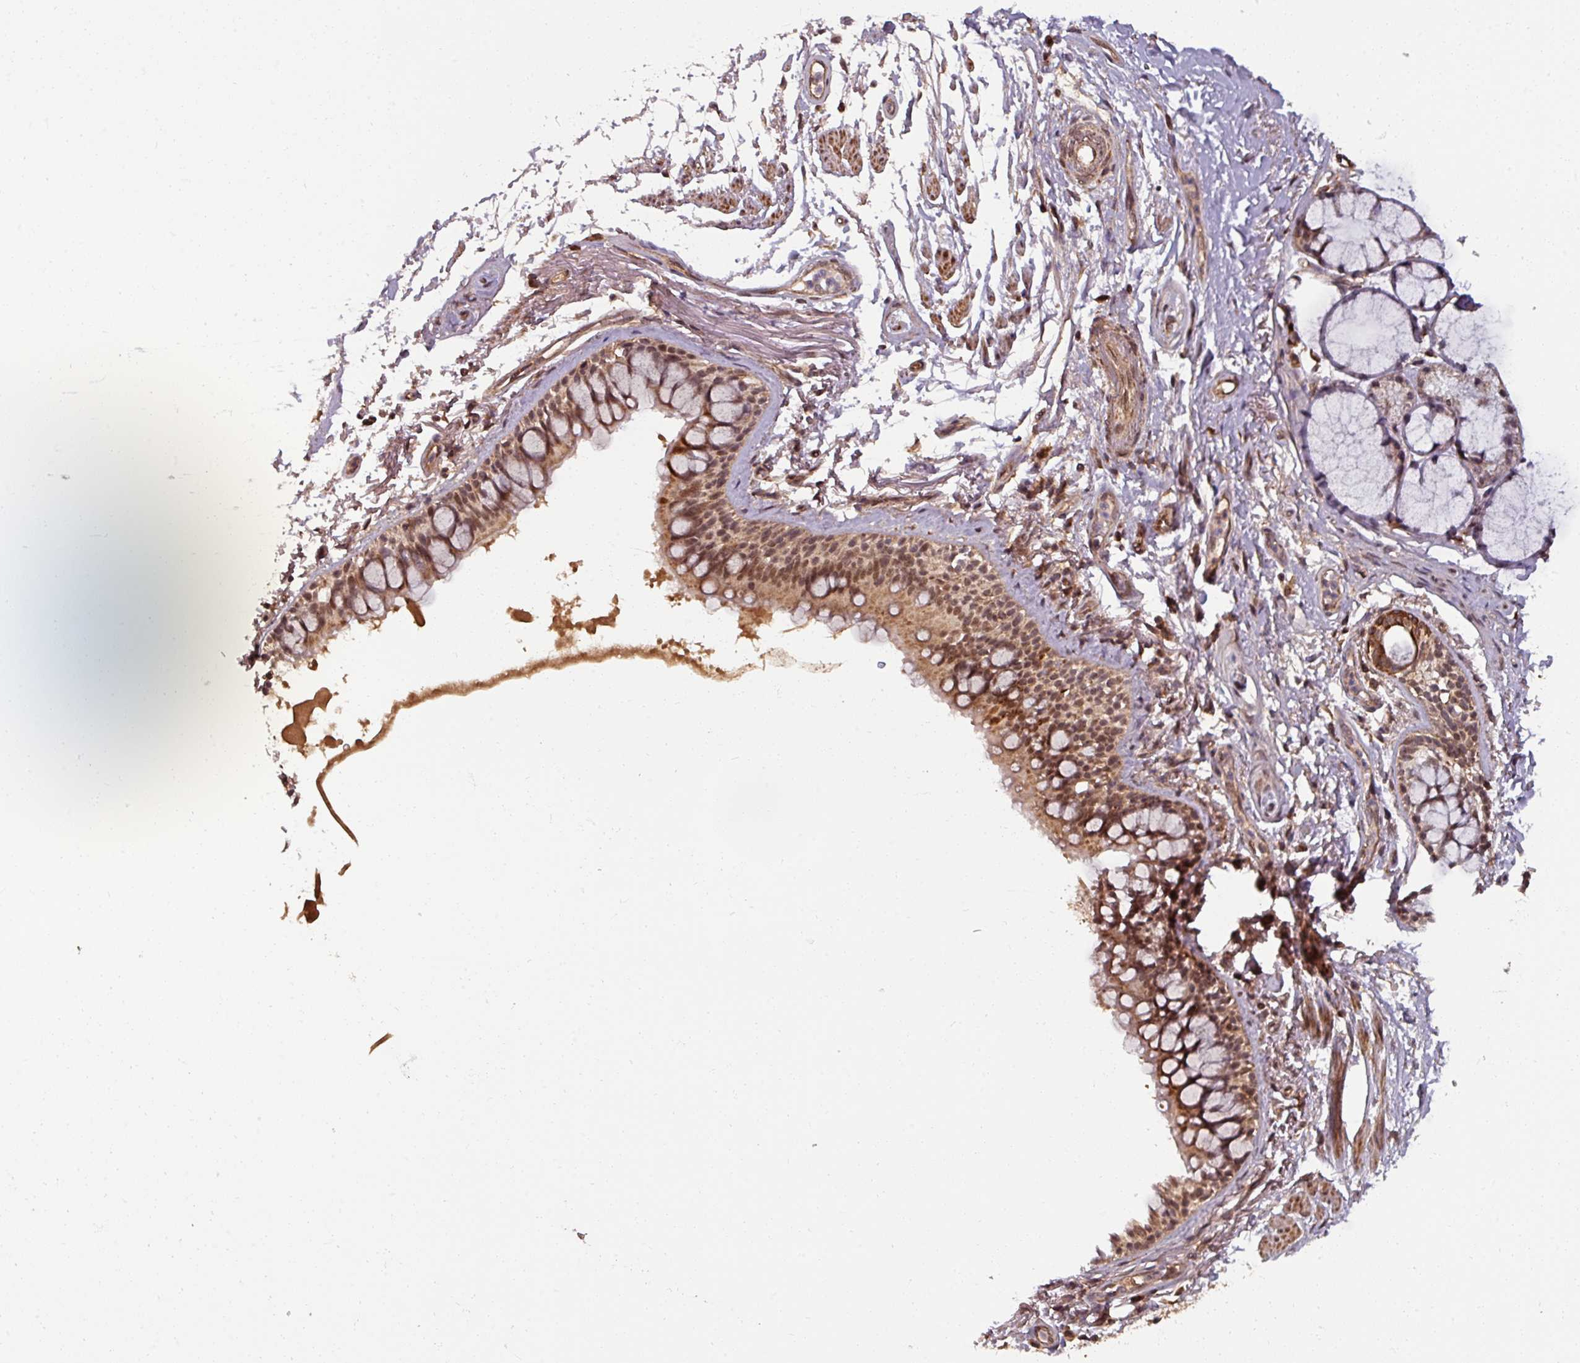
{"staining": {"intensity": "moderate", "quantity": ">75%", "location": "cytoplasmic/membranous,nuclear"}, "tissue": "bronchus", "cell_type": "Respiratory epithelial cells", "image_type": "normal", "snomed": [{"axis": "morphology", "description": "Normal tissue, NOS"}, {"axis": "topography", "description": "Bronchus"}], "caption": "Protein expression analysis of unremarkable human bronchus reveals moderate cytoplasmic/membranous,nuclear staining in approximately >75% of respiratory epithelial cells.", "gene": "SWI5", "patient": {"sex": "male", "age": 70}}